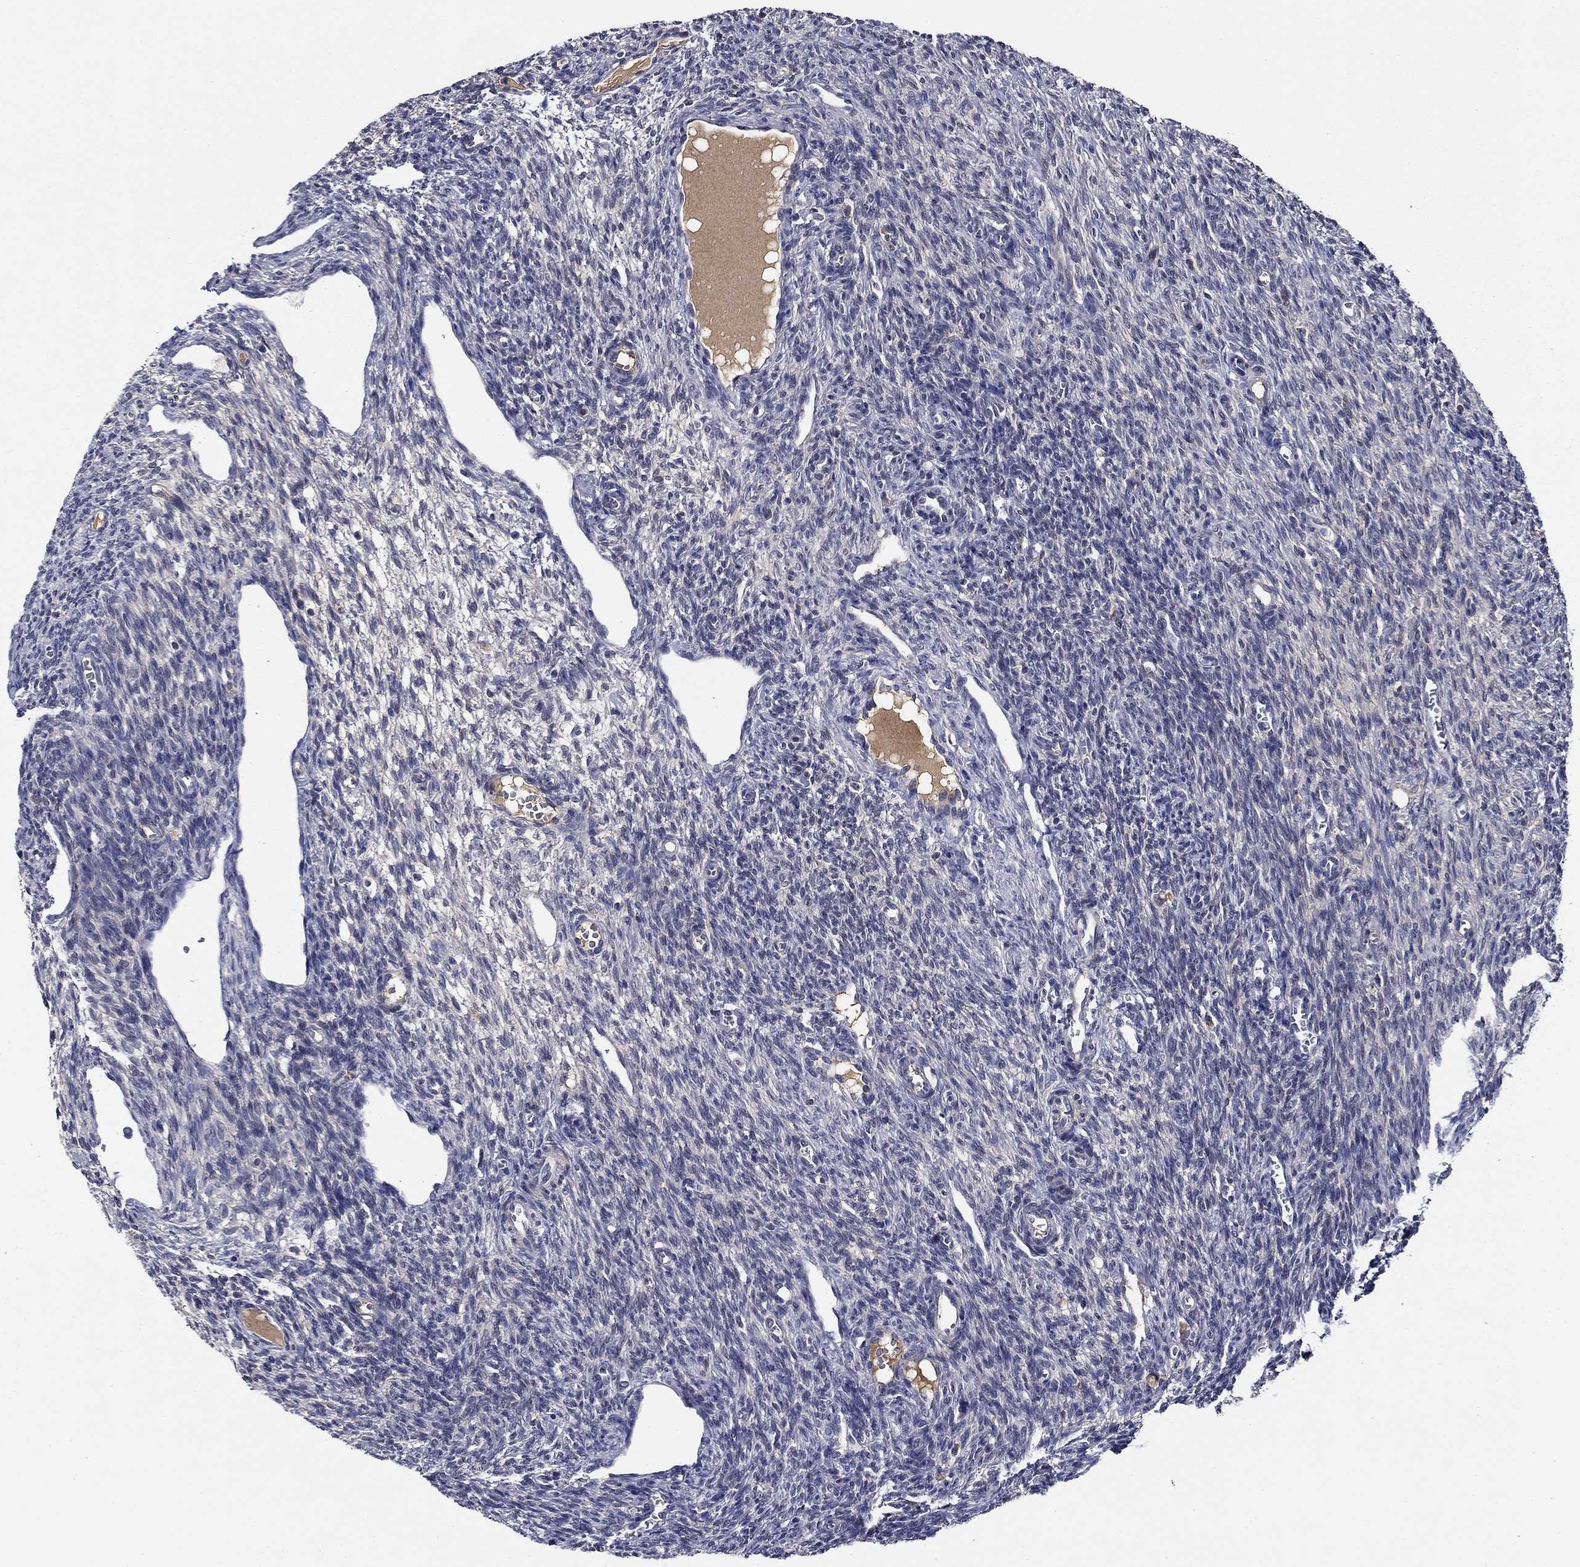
{"staining": {"intensity": "negative", "quantity": "none", "location": "none"}, "tissue": "ovary", "cell_type": "Ovarian stroma cells", "image_type": "normal", "snomed": [{"axis": "morphology", "description": "Normal tissue, NOS"}, {"axis": "topography", "description": "Ovary"}], "caption": "DAB immunohistochemical staining of normal ovary reveals no significant staining in ovarian stroma cells. (DAB IHC with hematoxylin counter stain).", "gene": "DDTL", "patient": {"sex": "female", "age": 27}}